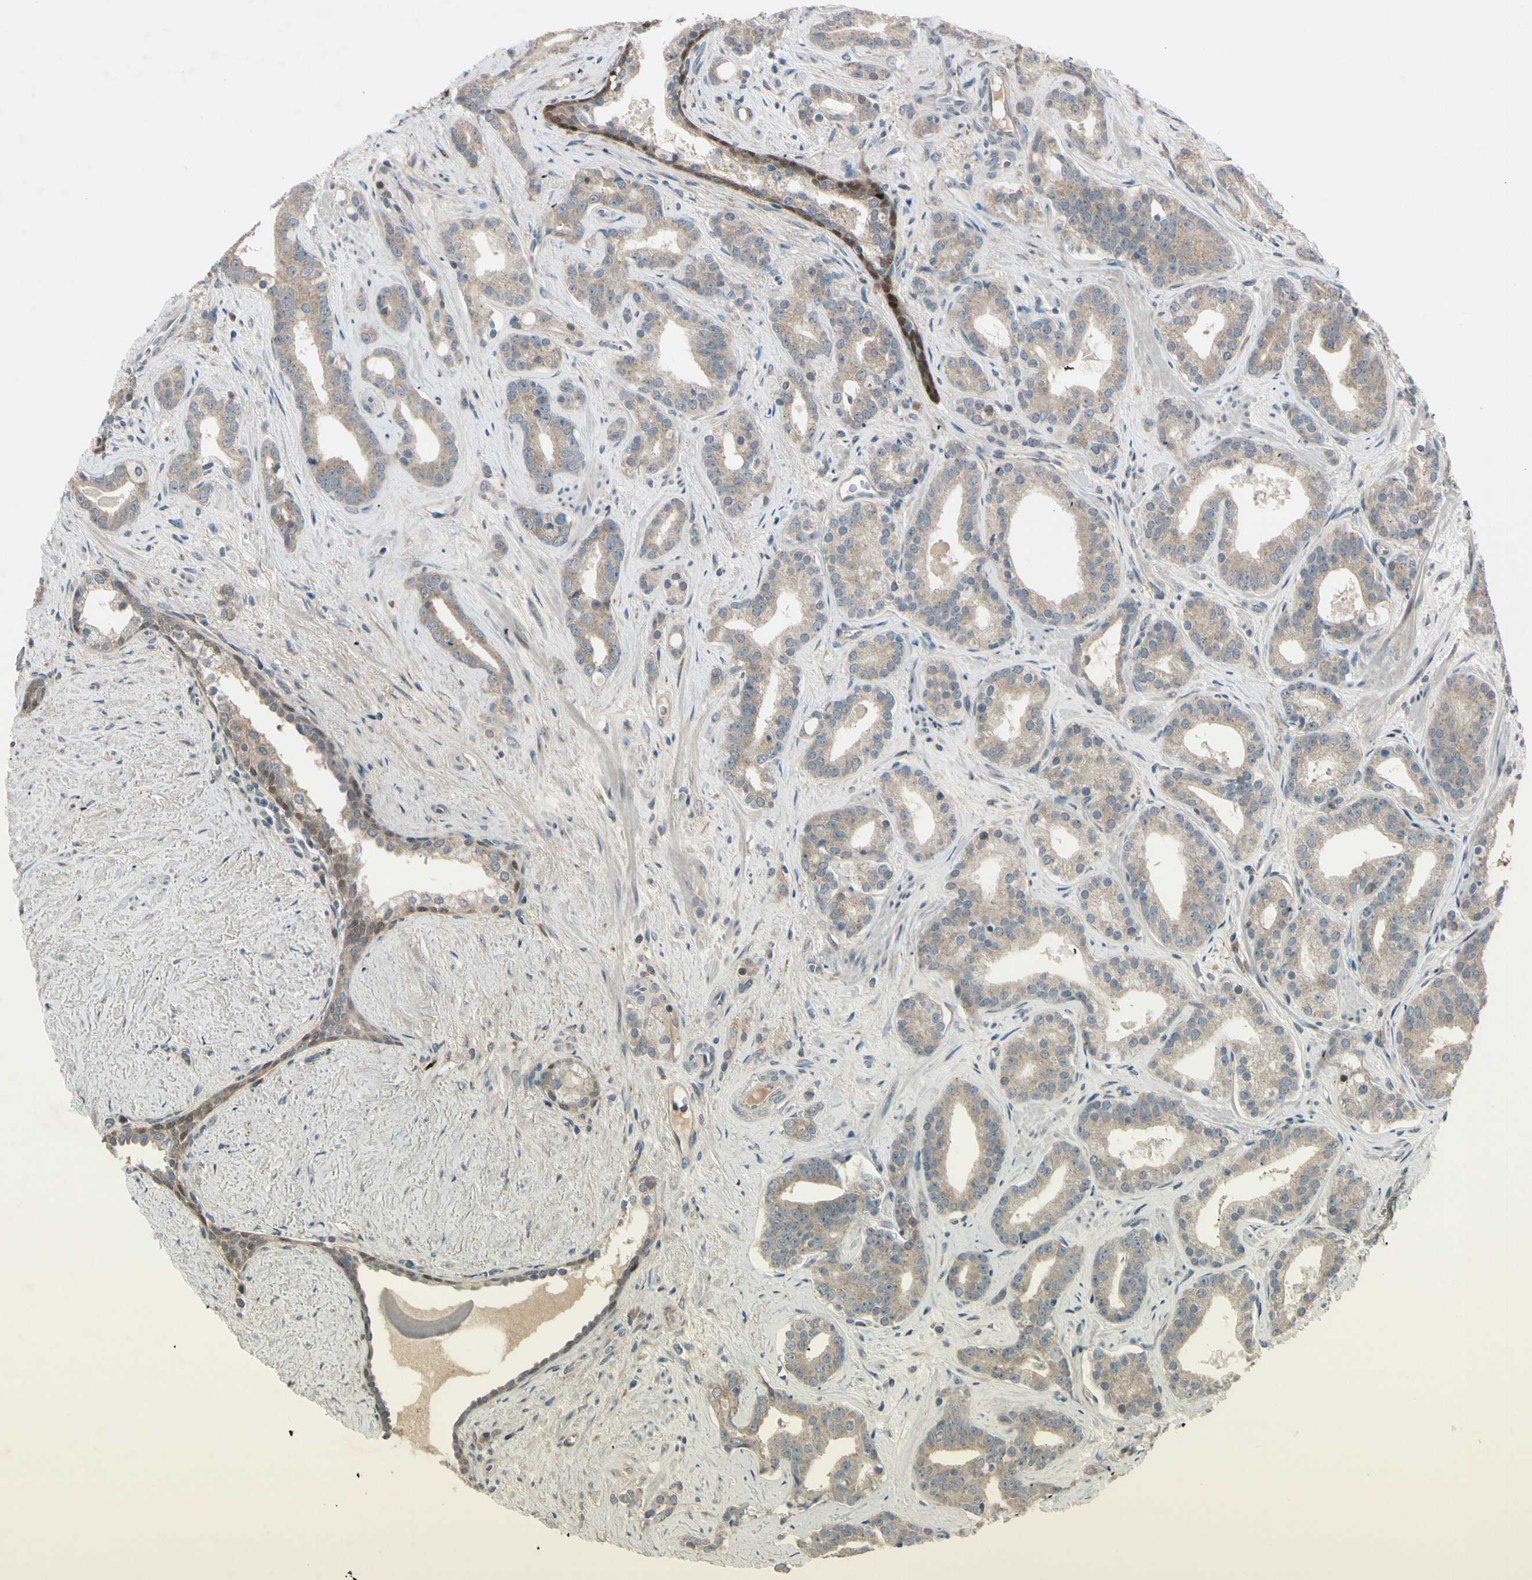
{"staining": {"intensity": "moderate", "quantity": "25%-75%", "location": "cytoplasmic/membranous"}, "tissue": "prostate cancer", "cell_type": "Tumor cells", "image_type": "cancer", "snomed": [{"axis": "morphology", "description": "Adenocarcinoma, Low grade"}, {"axis": "topography", "description": "Prostate"}], "caption": "Immunohistochemical staining of prostate low-grade adenocarcinoma displays medium levels of moderate cytoplasmic/membranous expression in about 25%-75% of tumor cells.", "gene": "FHDC1", "patient": {"sex": "male", "age": 63}}